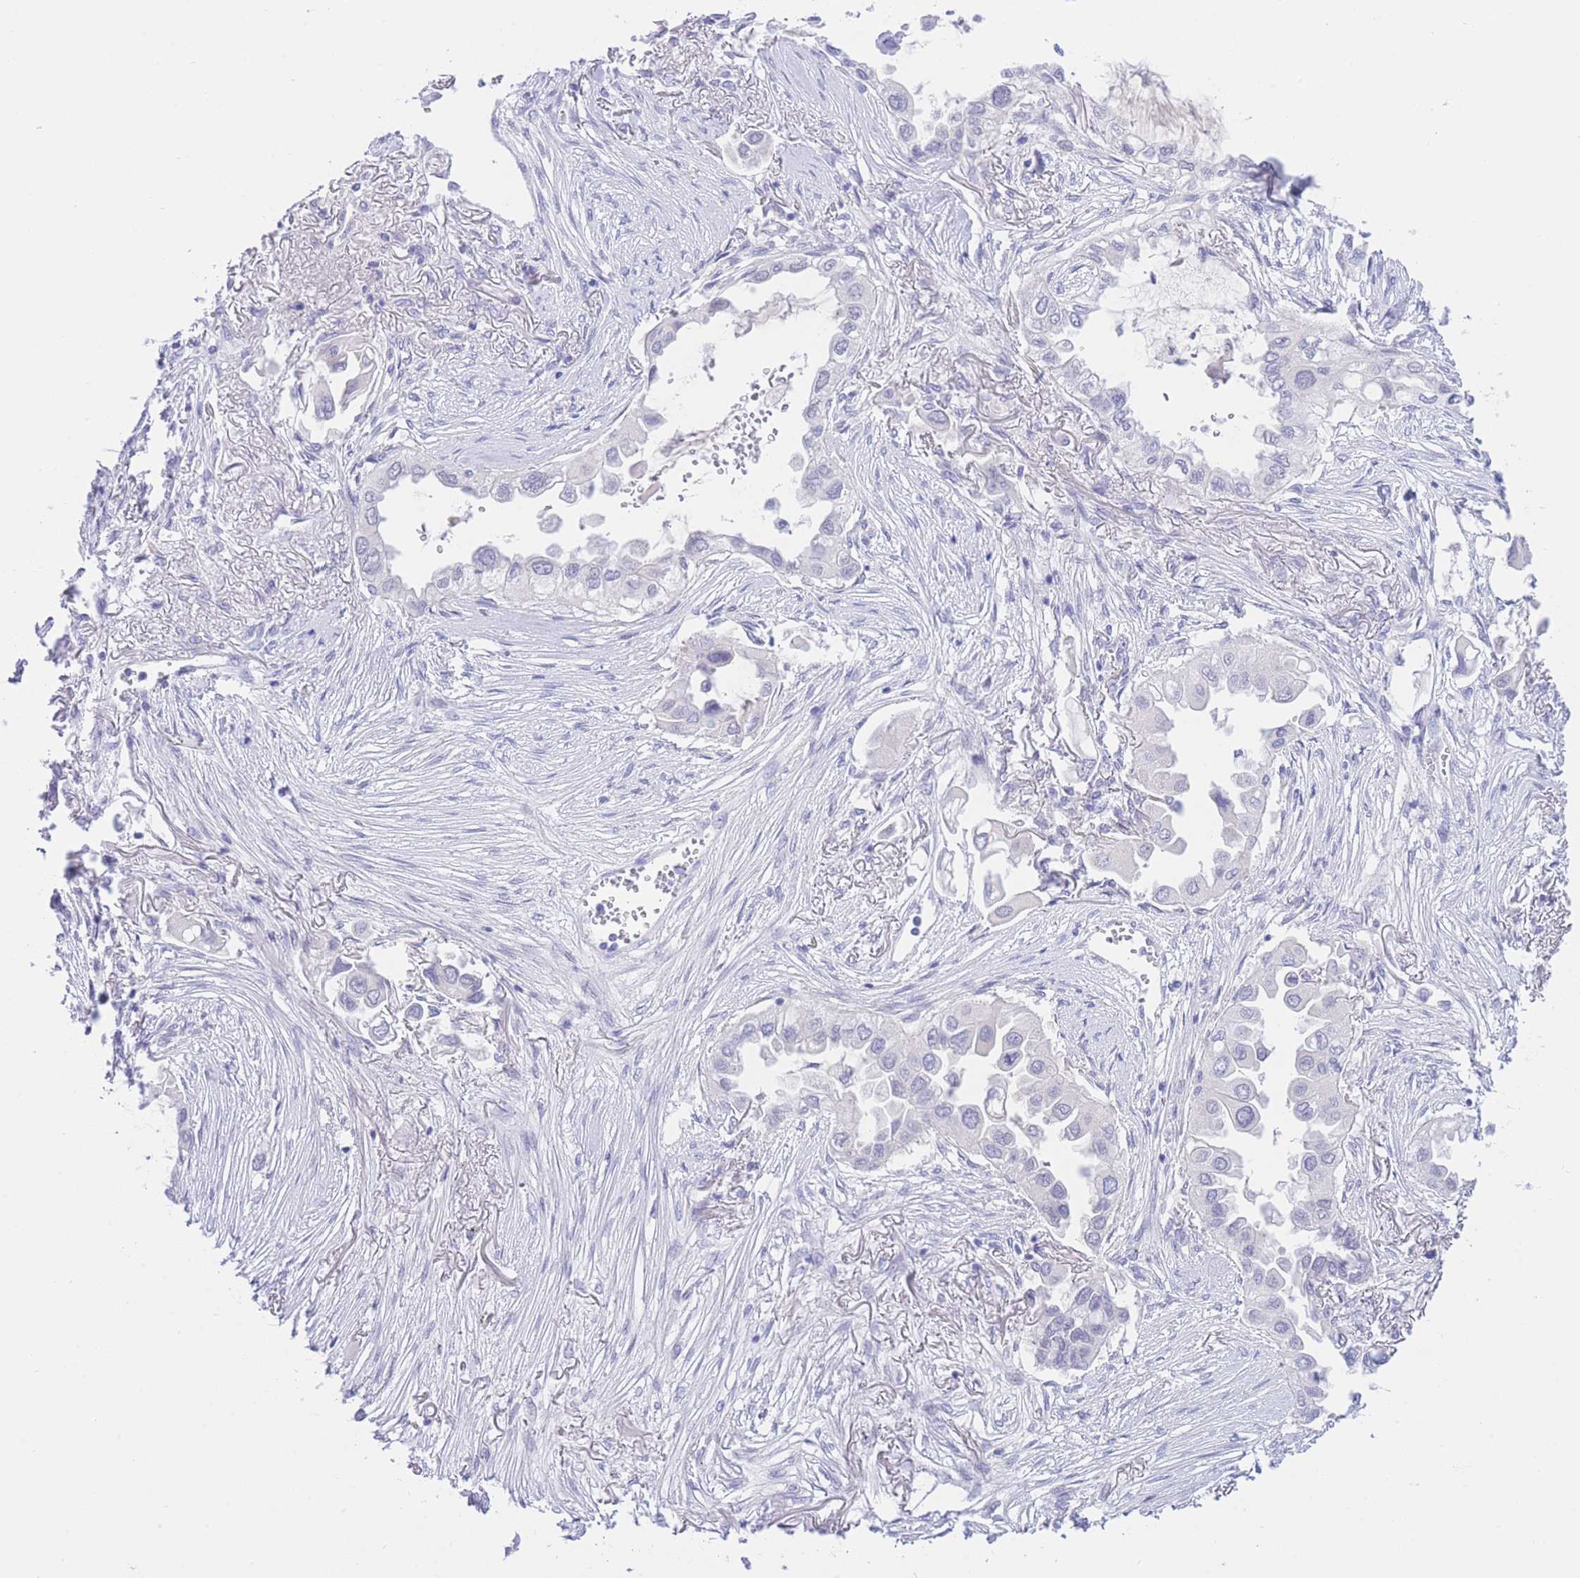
{"staining": {"intensity": "negative", "quantity": "none", "location": "none"}, "tissue": "lung cancer", "cell_type": "Tumor cells", "image_type": "cancer", "snomed": [{"axis": "morphology", "description": "Adenocarcinoma, NOS"}, {"axis": "topography", "description": "Lung"}], "caption": "Immunohistochemical staining of human lung cancer reveals no significant expression in tumor cells.", "gene": "ZNF212", "patient": {"sex": "female", "age": 76}}